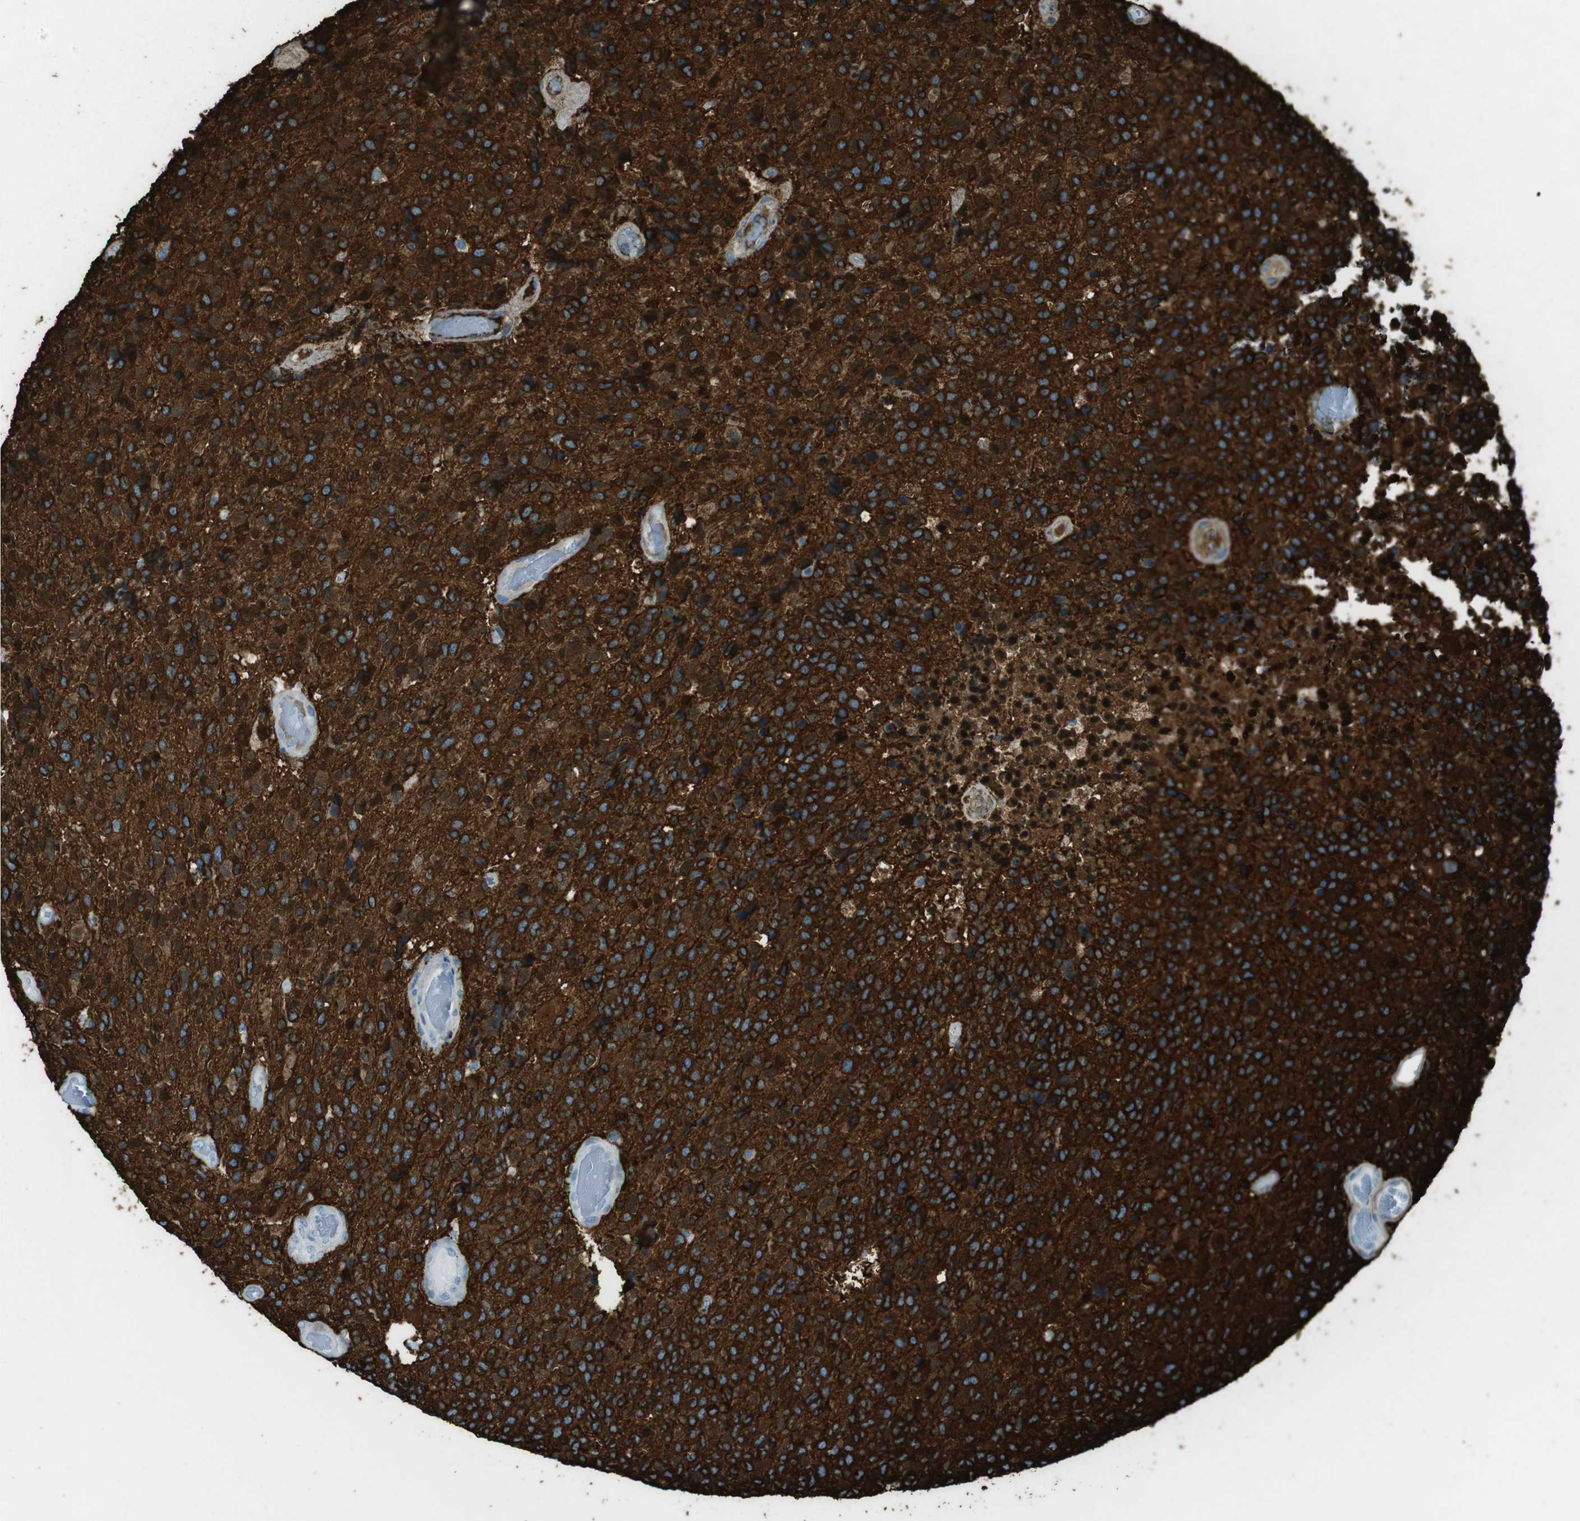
{"staining": {"intensity": "strong", "quantity": ">75%", "location": "cytoplasmic/membranous"}, "tissue": "glioma", "cell_type": "Tumor cells", "image_type": "cancer", "snomed": [{"axis": "morphology", "description": "Glioma, malignant, High grade"}, {"axis": "topography", "description": "pancreas cauda"}], "caption": "Immunohistochemistry image of neoplastic tissue: human glioma stained using immunohistochemistry shows high levels of strong protein expression localized specifically in the cytoplasmic/membranous of tumor cells, appearing as a cytoplasmic/membranous brown color.", "gene": "TUBB2A", "patient": {"sex": "male", "age": 60}}